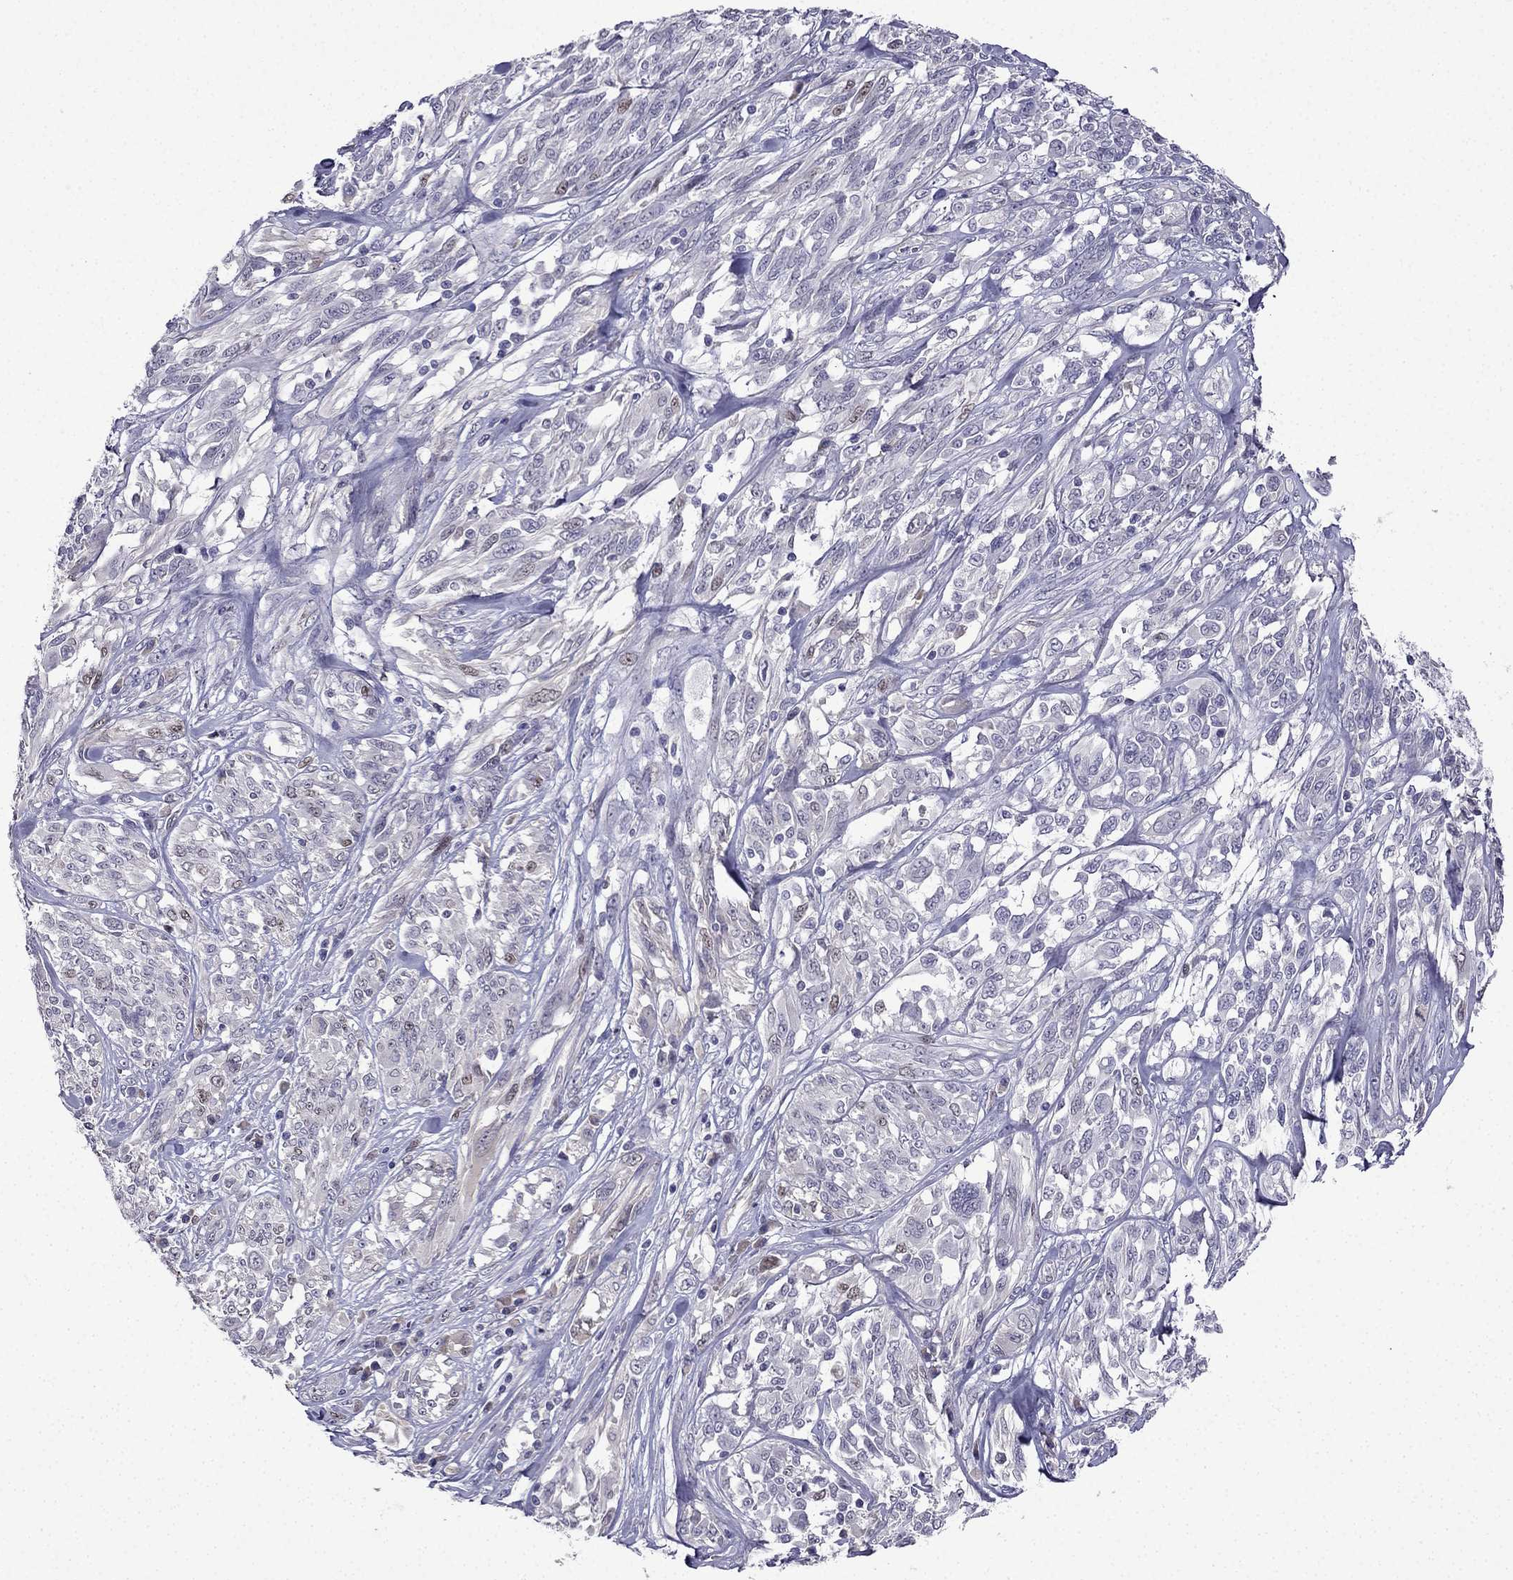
{"staining": {"intensity": "weak", "quantity": "<25%", "location": "nuclear"}, "tissue": "melanoma", "cell_type": "Tumor cells", "image_type": "cancer", "snomed": [{"axis": "morphology", "description": "Malignant melanoma, NOS"}, {"axis": "topography", "description": "Skin"}], "caption": "DAB immunohistochemical staining of melanoma exhibits no significant staining in tumor cells.", "gene": "UHRF1", "patient": {"sex": "female", "age": 91}}